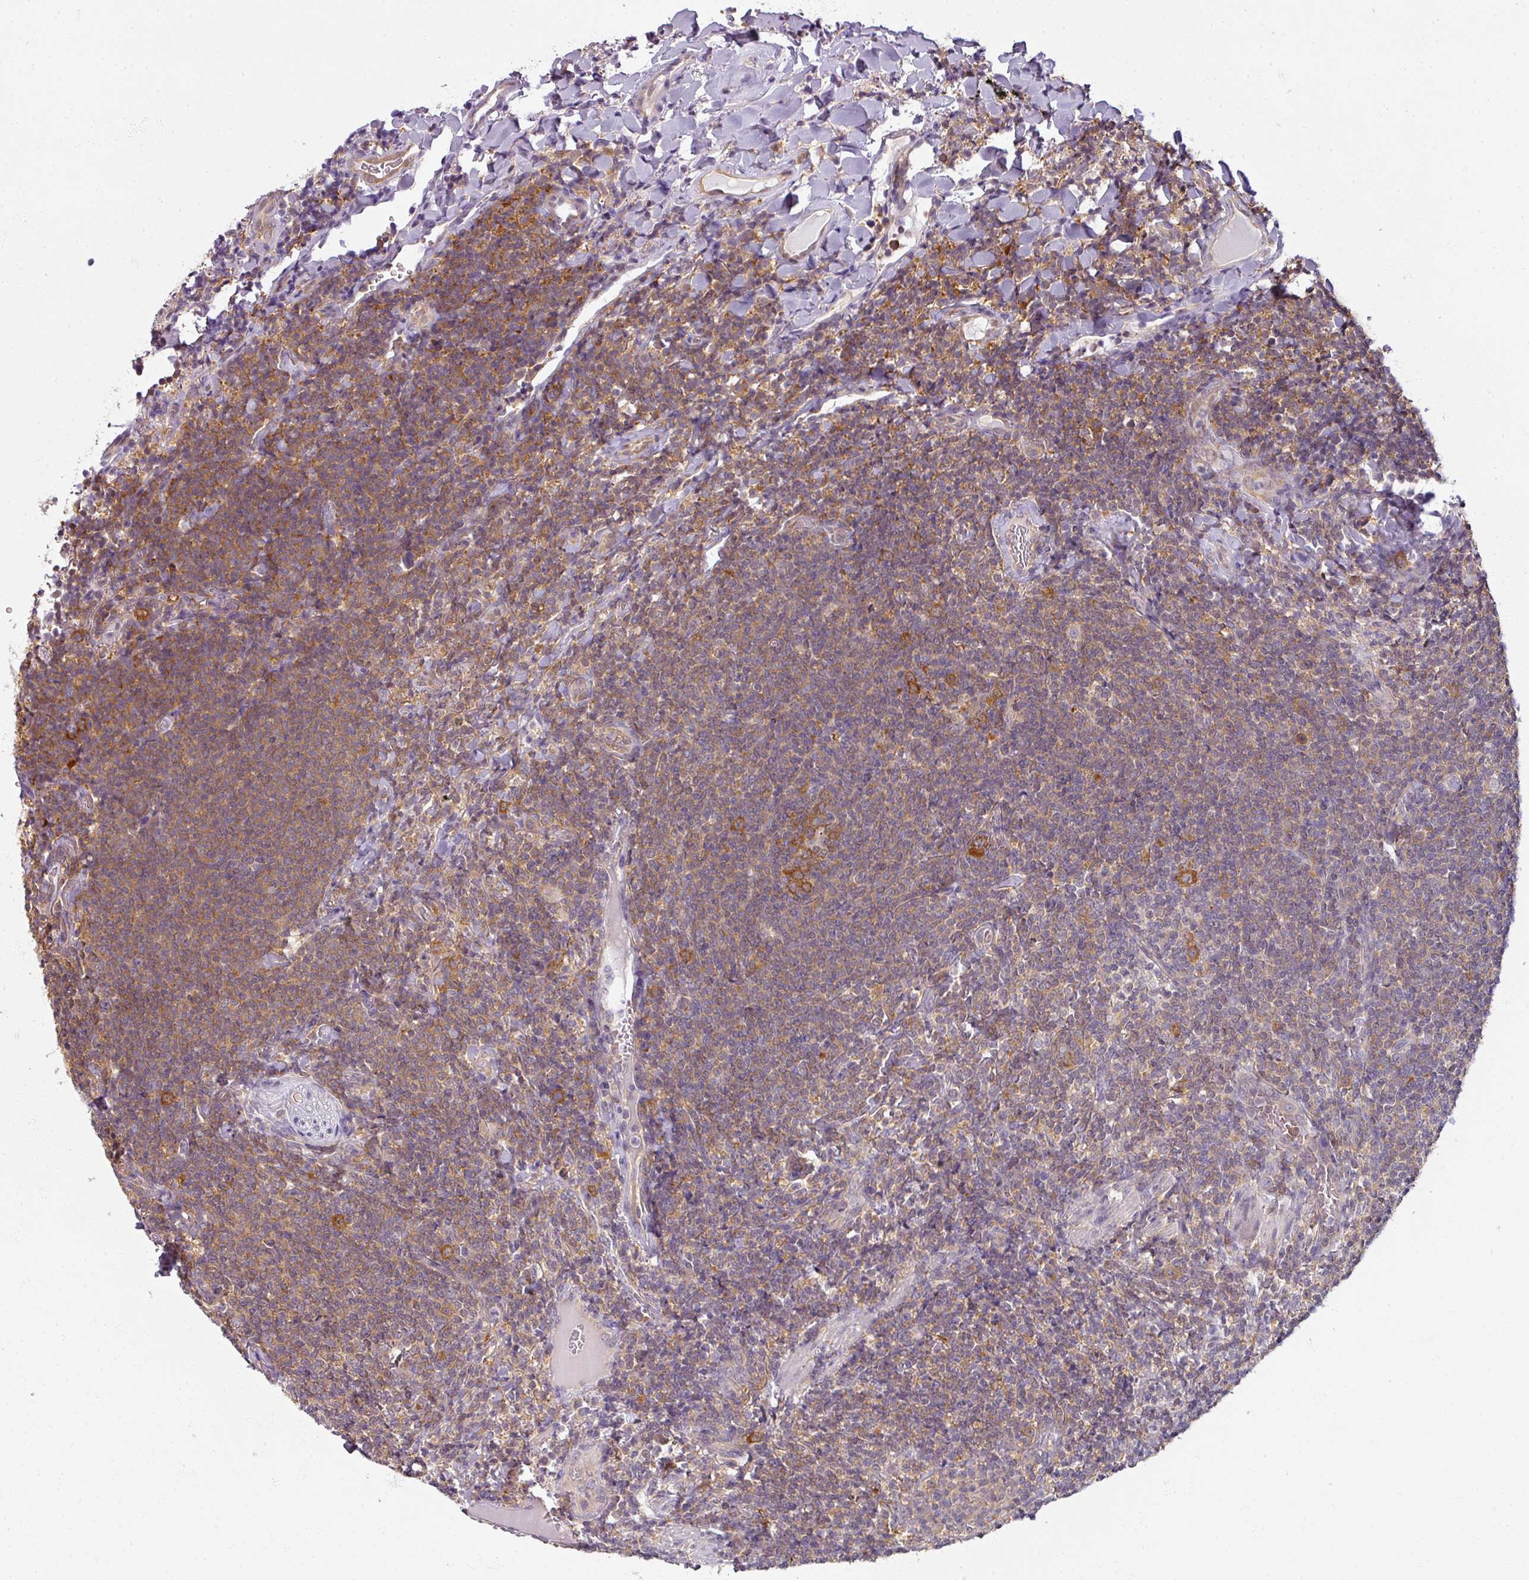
{"staining": {"intensity": "moderate", "quantity": "25%-75%", "location": "cytoplasmic/membranous"}, "tissue": "lymphoma", "cell_type": "Tumor cells", "image_type": "cancer", "snomed": [{"axis": "morphology", "description": "Malignant lymphoma, non-Hodgkin's type, Low grade"}, {"axis": "topography", "description": "Lung"}], "caption": "High-power microscopy captured an immunohistochemistry (IHC) histopathology image of malignant lymphoma, non-Hodgkin's type (low-grade), revealing moderate cytoplasmic/membranous staining in approximately 25%-75% of tumor cells.", "gene": "AGPAT4", "patient": {"sex": "female", "age": 71}}